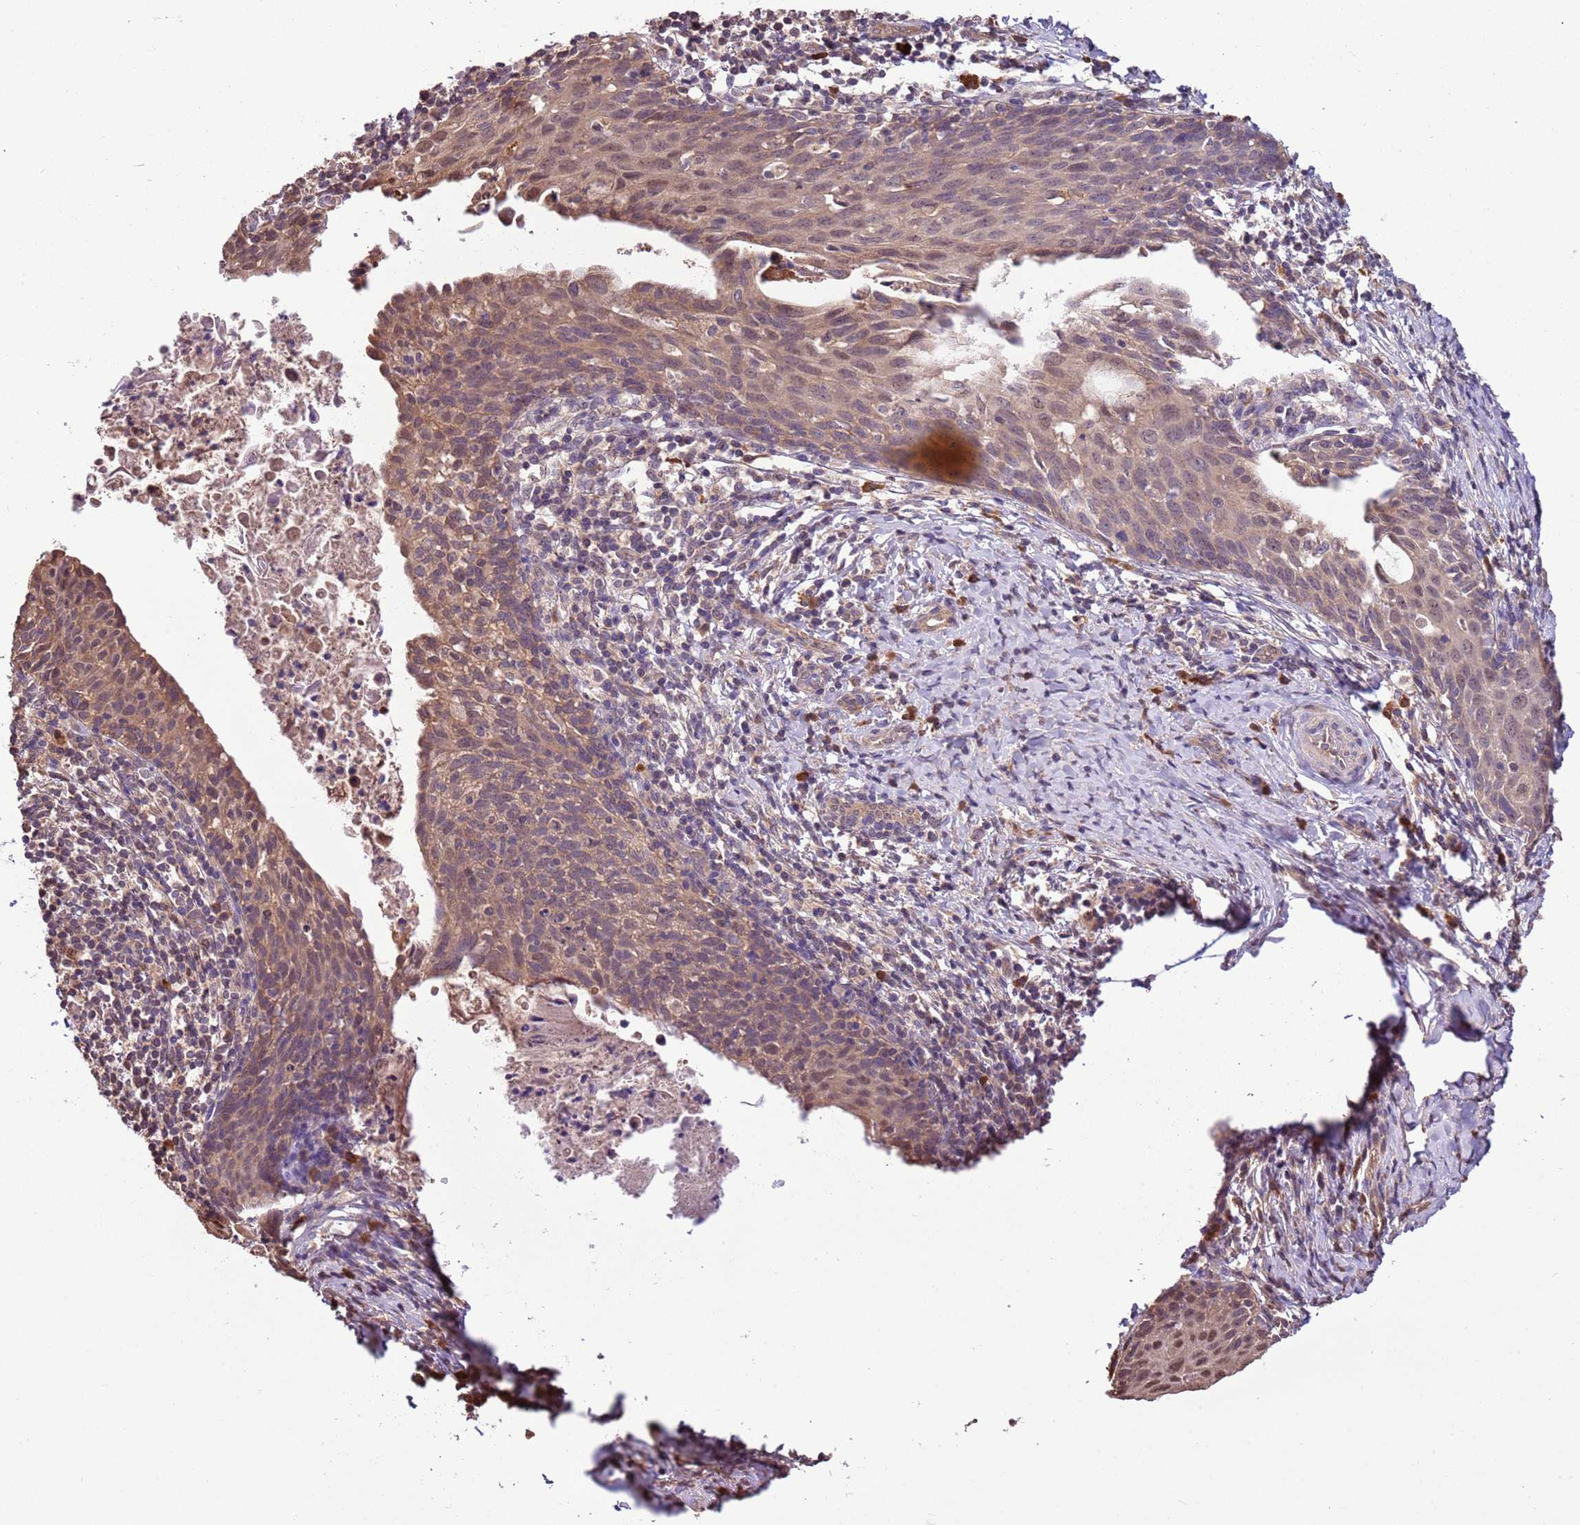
{"staining": {"intensity": "weak", "quantity": ">75%", "location": "cytoplasmic/membranous,nuclear"}, "tissue": "cervical cancer", "cell_type": "Tumor cells", "image_type": "cancer", "snomed": [{"axis": "morphology", "description": "Squamous cell carcinoma, NOS"}, {"axis": "topography", "description": "Cervix"}], "caption": "Cervical cancer stained with a protein marker reveals weak staining in tumor cells.", "gene": "BBS5", "patient": {"sex": "female", "age": 52}}